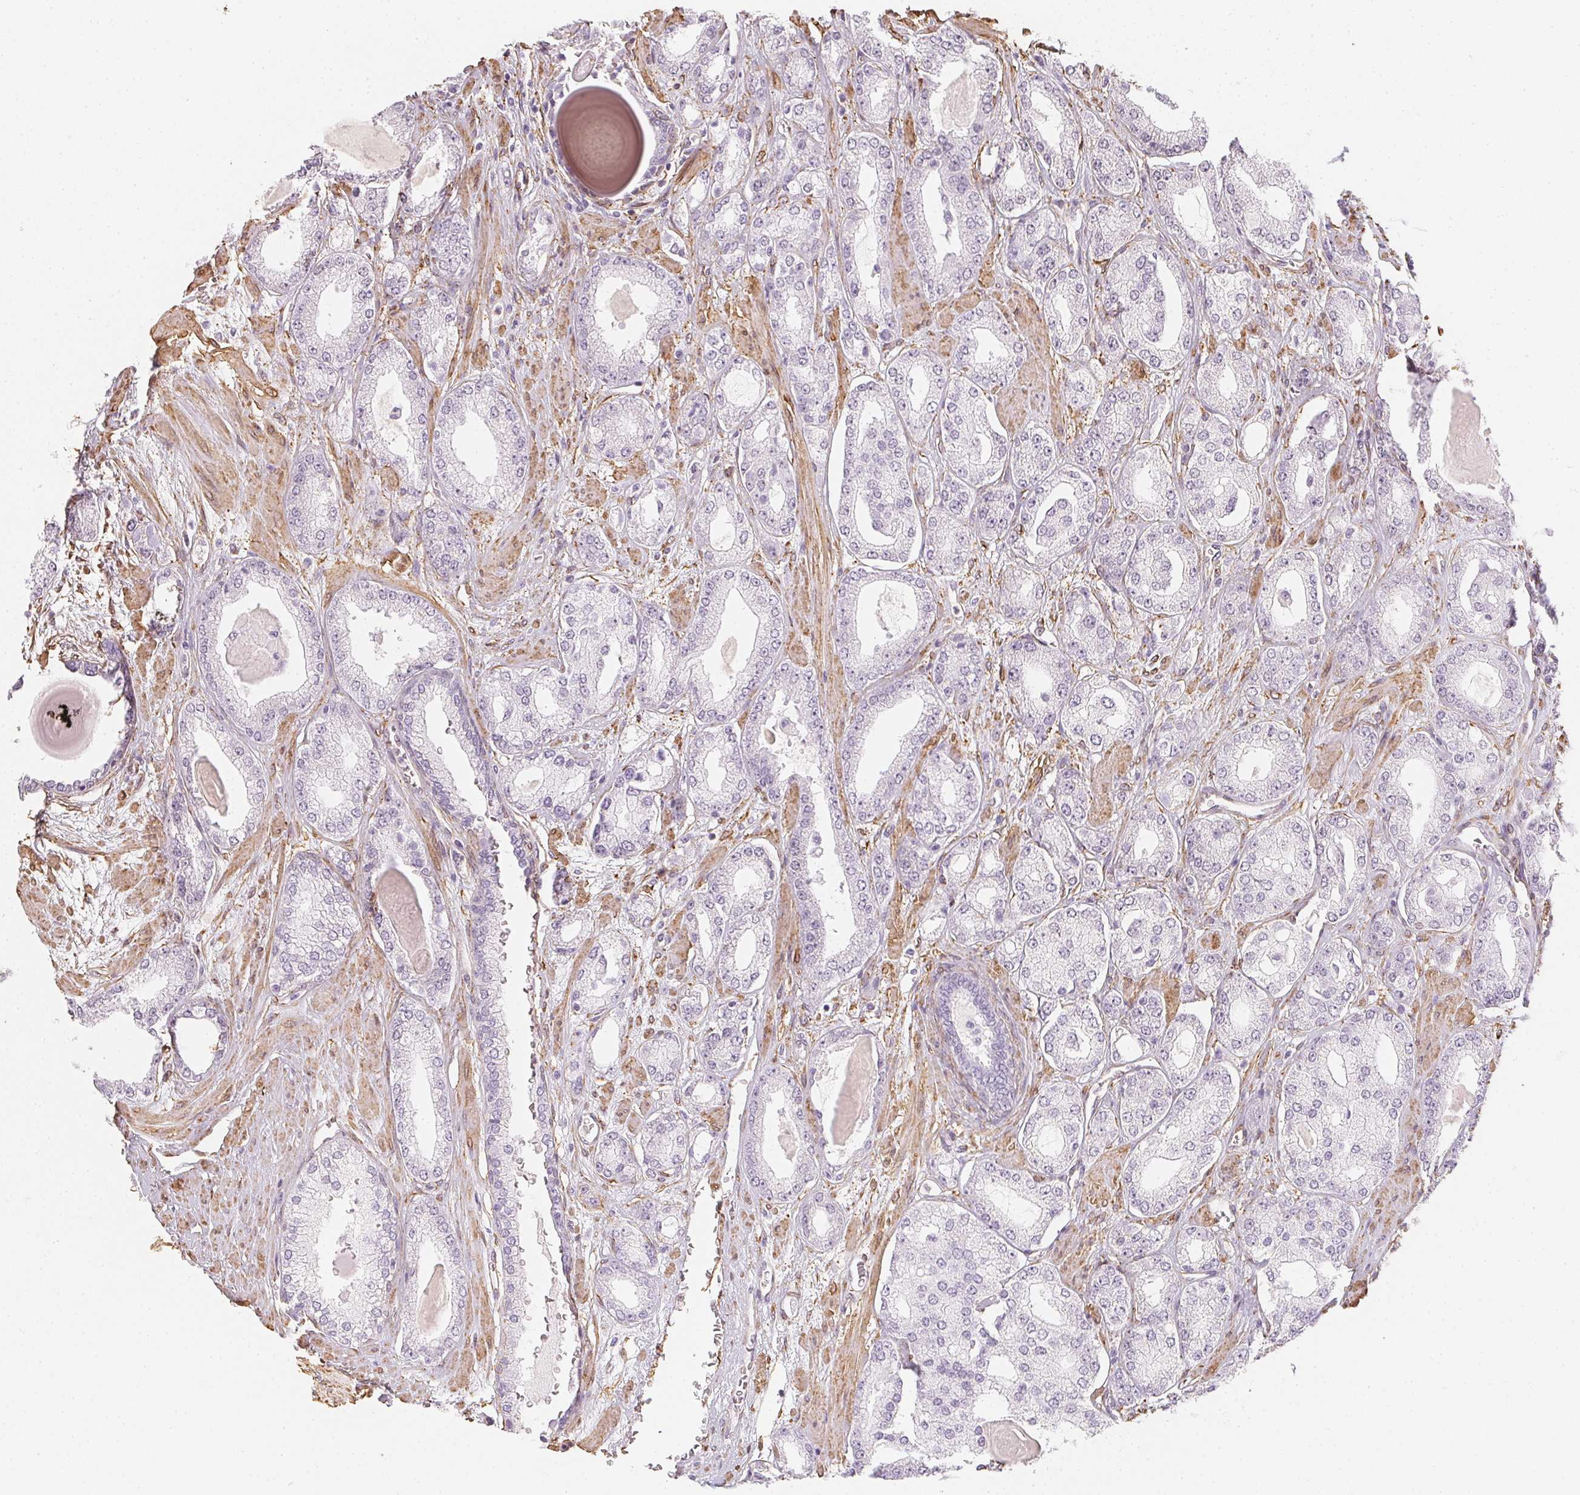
{"staining": {"intensity": "negative", "quantity": "none", "location": "none"}, "tissue": "prostate cancer", "cell_type": "Tumor cells", "image_type": "cancer", "snomed": [{"axis": "morphology", "description": "Adenocarcinoma, High grade"}, {"axis": "topography", "description": "Prostate"}], "caption": "A high-resolution histopathology image shows immunohistochemistry (IHC) staining of prostate adenocarcinoma (high-grade), which shows no significant staining in tumor cells.", "gene": "RSBN1", "patient": {"sex": "male", "age": 64}}